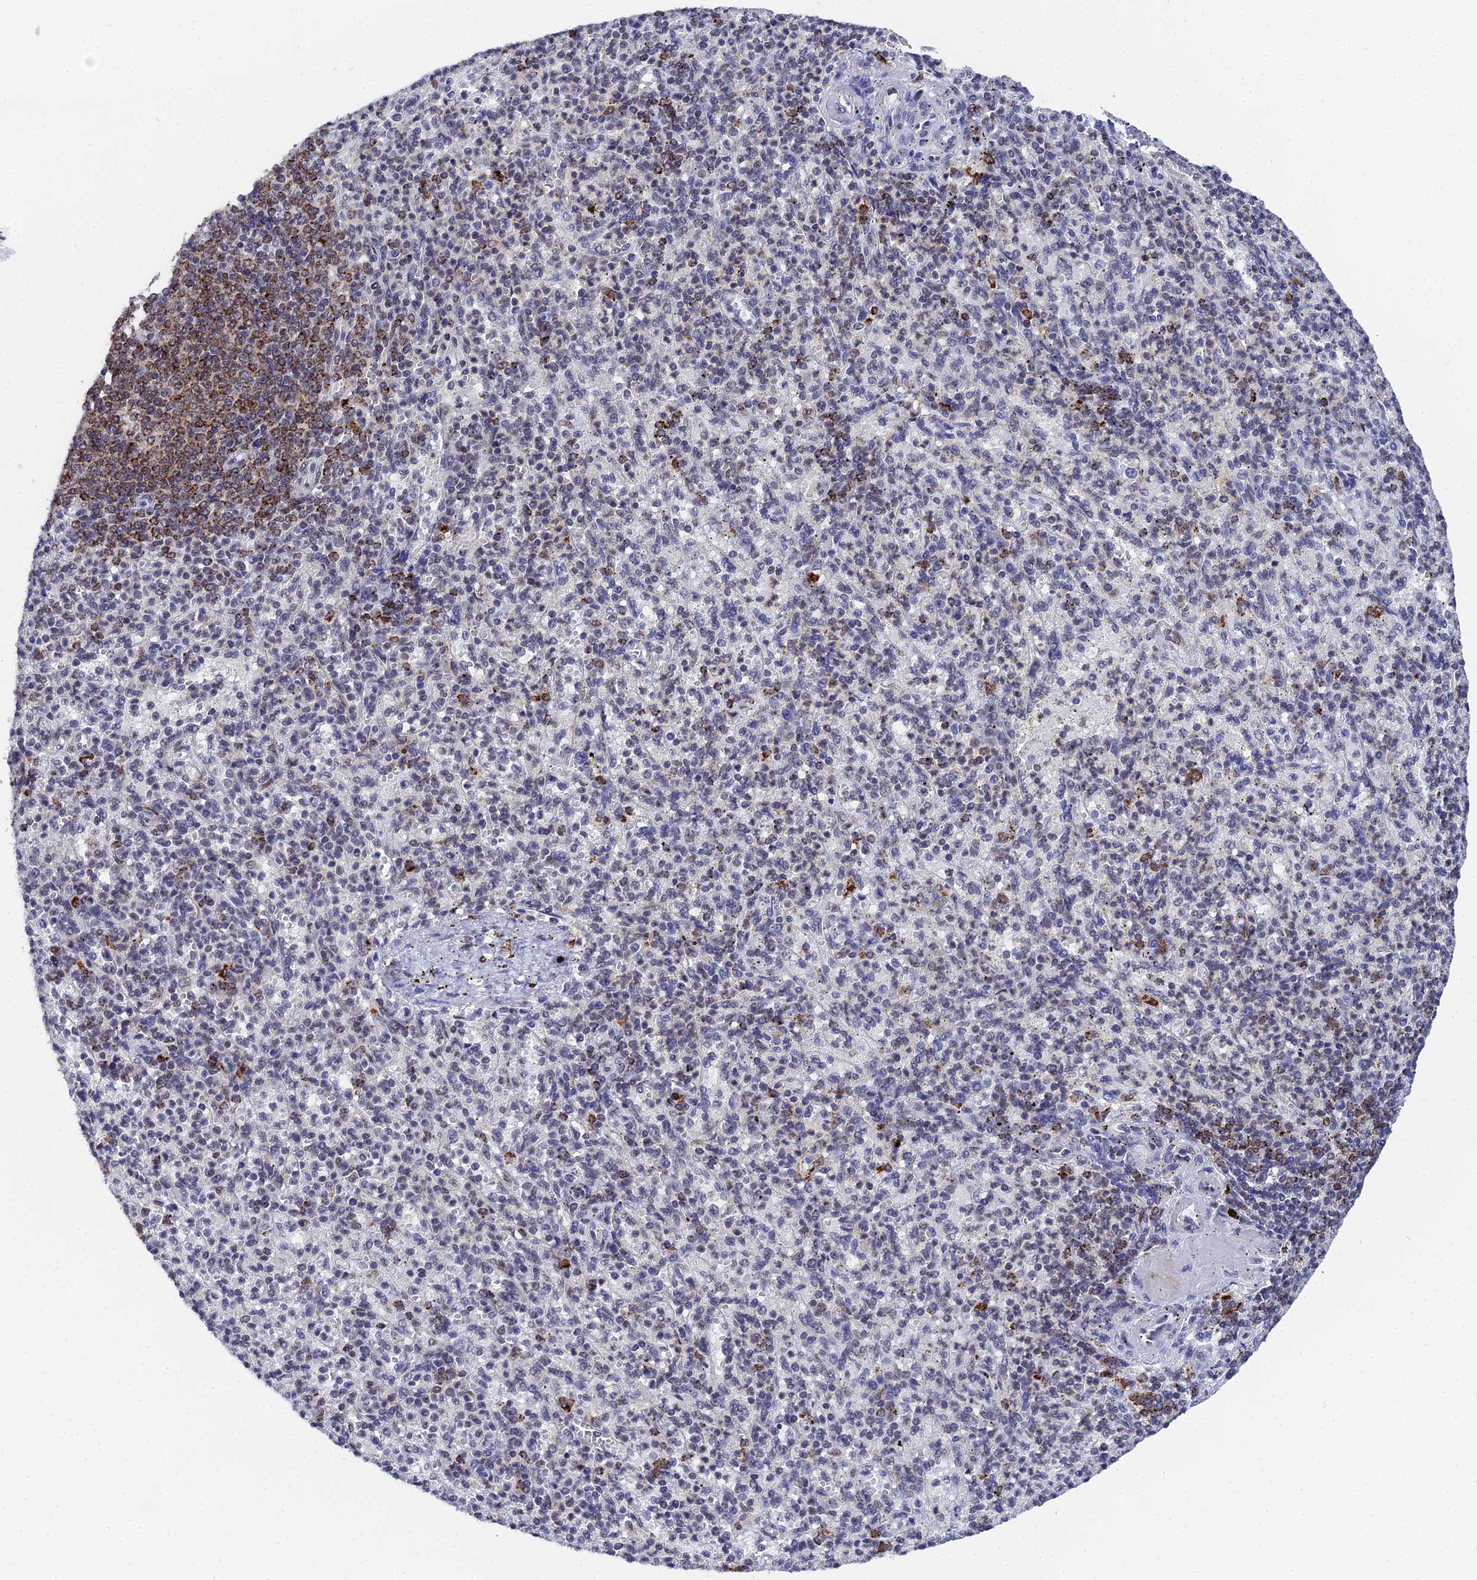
{"staining": {"intensity": "strong", "quantity": "25%-75%", "location": "nuclear"}, "tissue": "spleen", "cell_type": "Cells in red pulp", "image_type": "normal", "snomed": [{"axis": "morphology", "description": "Normal tissue, NOS"}, {"axis": "topography", "description": "Spleen"}], "caption": "The photomicrograph reveals staining of normal spleen, revealing strong nuclear protein staining (brown color) within cells in red pulp.", "gene": "MAGOHB", "patient": {"sex": "female", "age": 74}}